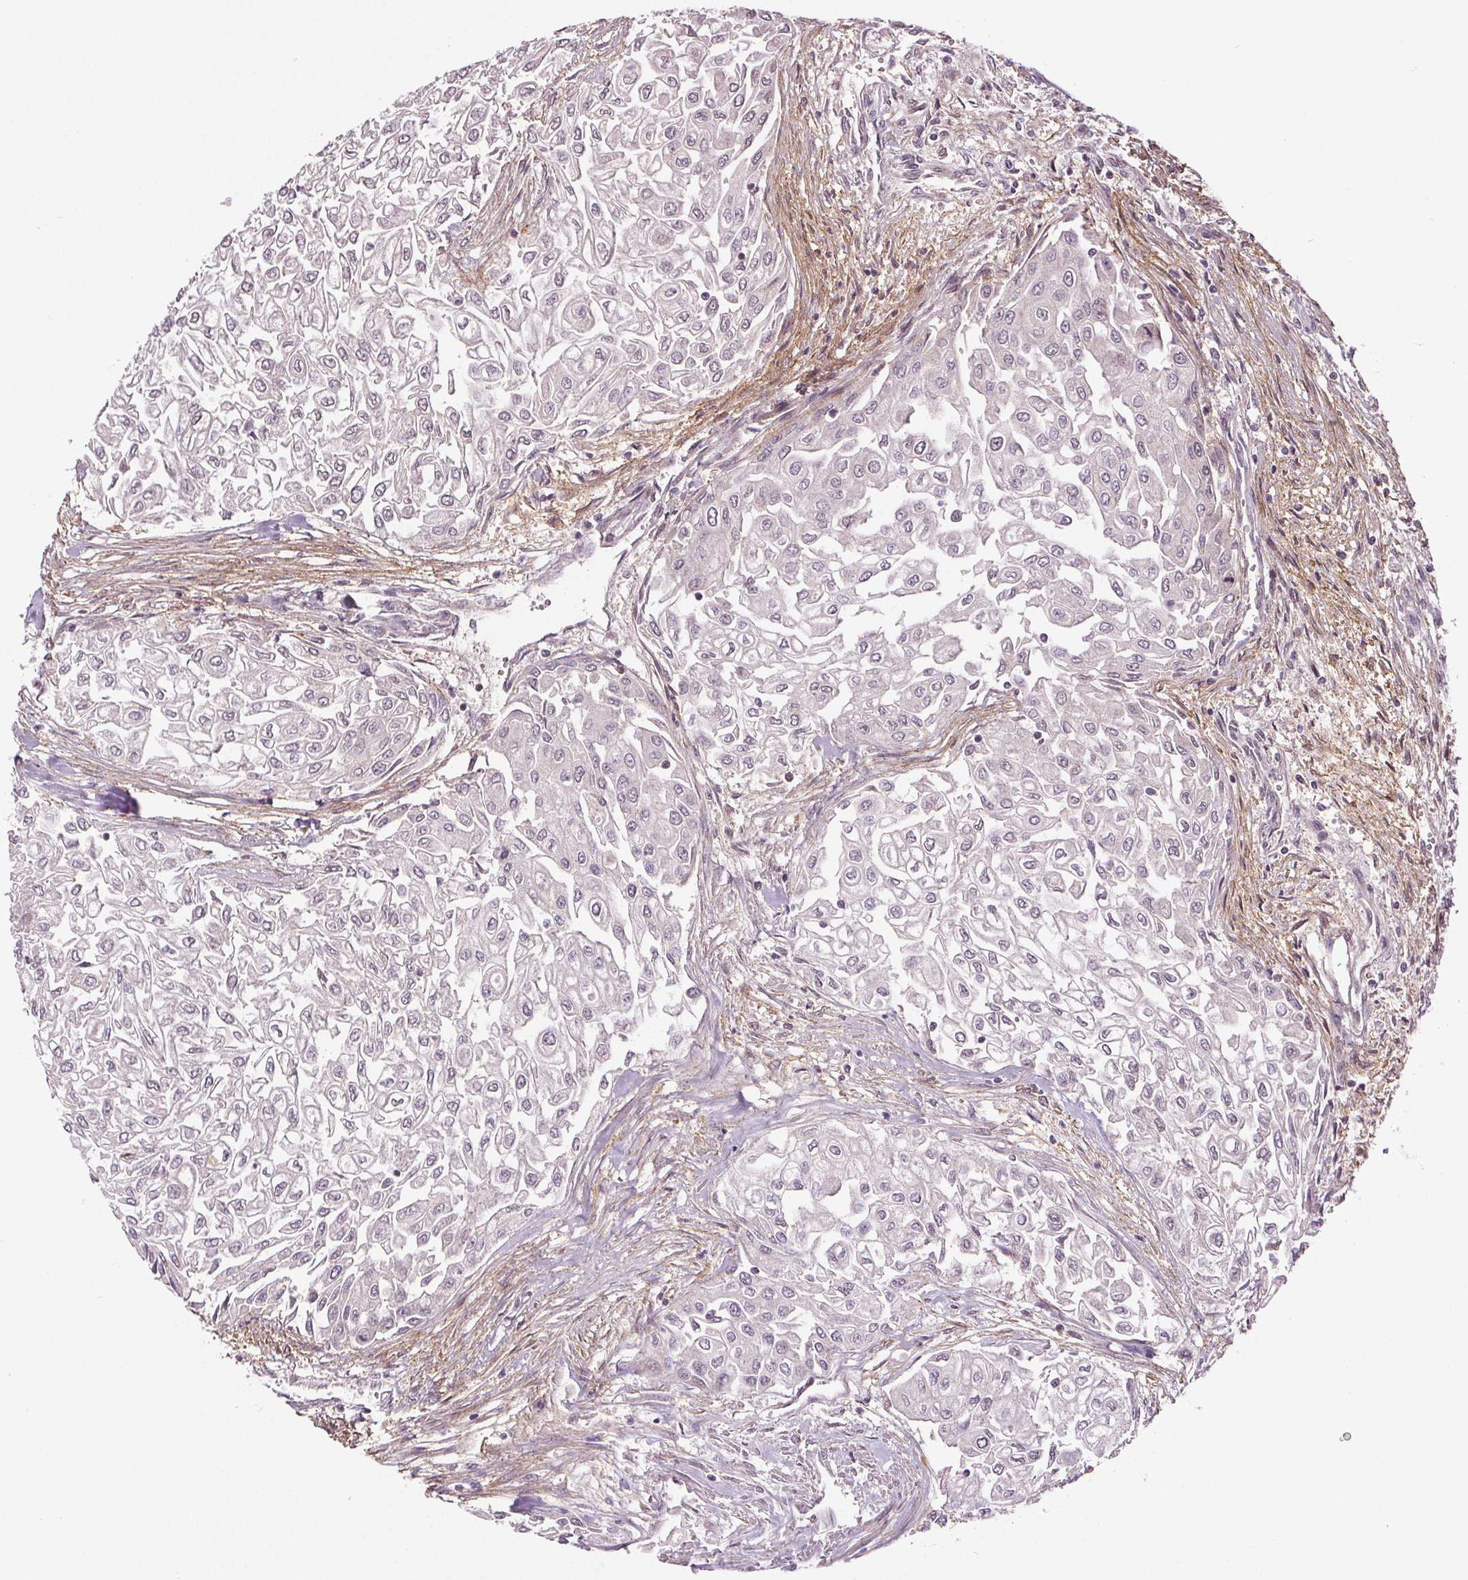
{"staining": {"intensity": "negative", "quantity": "none", "location": "none"}, "tissue": "urothelial cancer", "cell_type": "Tumor cells", "image_type": "cancer", "snomed": [{"axis": "morphology", "description": "Urothelial carcinoma, High grade"}, {"axis": "topography", "description": "Urinary bladder"}], "caption": "Image shows no protein positivity in tumor cells of urothelial carcinoma (high-grade) tissue. (Stains: DAB immunohistochemistry (IHC) with hematoxylin counter stain, Microscopy: brightfield microscopy at high magnification).", "gene": "EPHB3", "patient": {"sex": "male", "age": 62}}